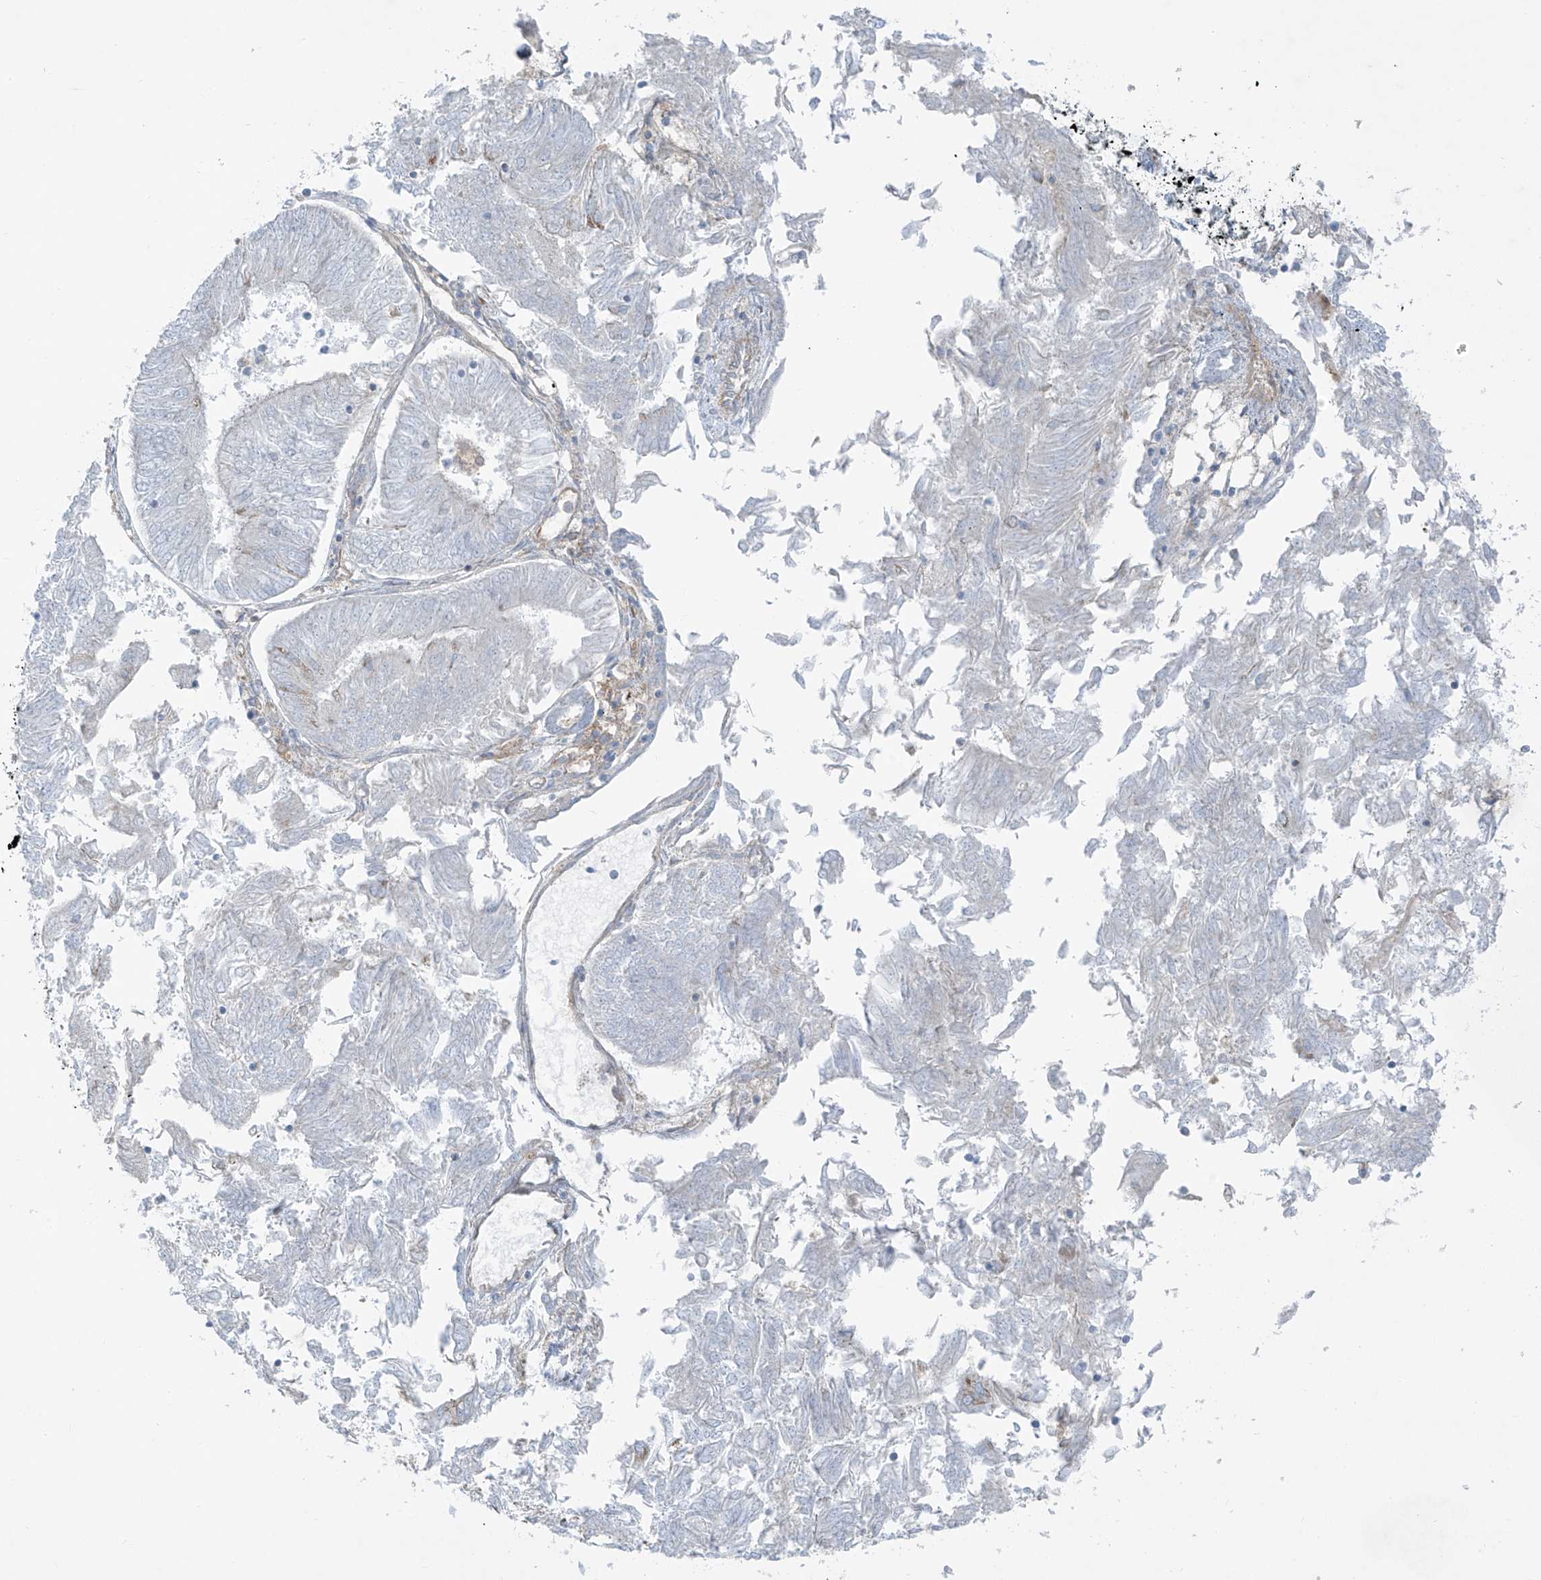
{"staining": {"intensity": "negative", "quantity": "none", "location": "none"}, "tissue": "endometrial cancer", "cell_type": "Tumor cells", "image_type": "cancer", "snomed": [{"axis": "morphology", "description": "Adenocarcinoma, NOS"}, {"axis": "topography", "description": "Endometrium"}], "caption": "Immunohistochemistry (IHC) of endometrial cancer shows no expression in tumor cells.", "gene": "VAMP5", "patient": {"sex": "female", "age": 58}}